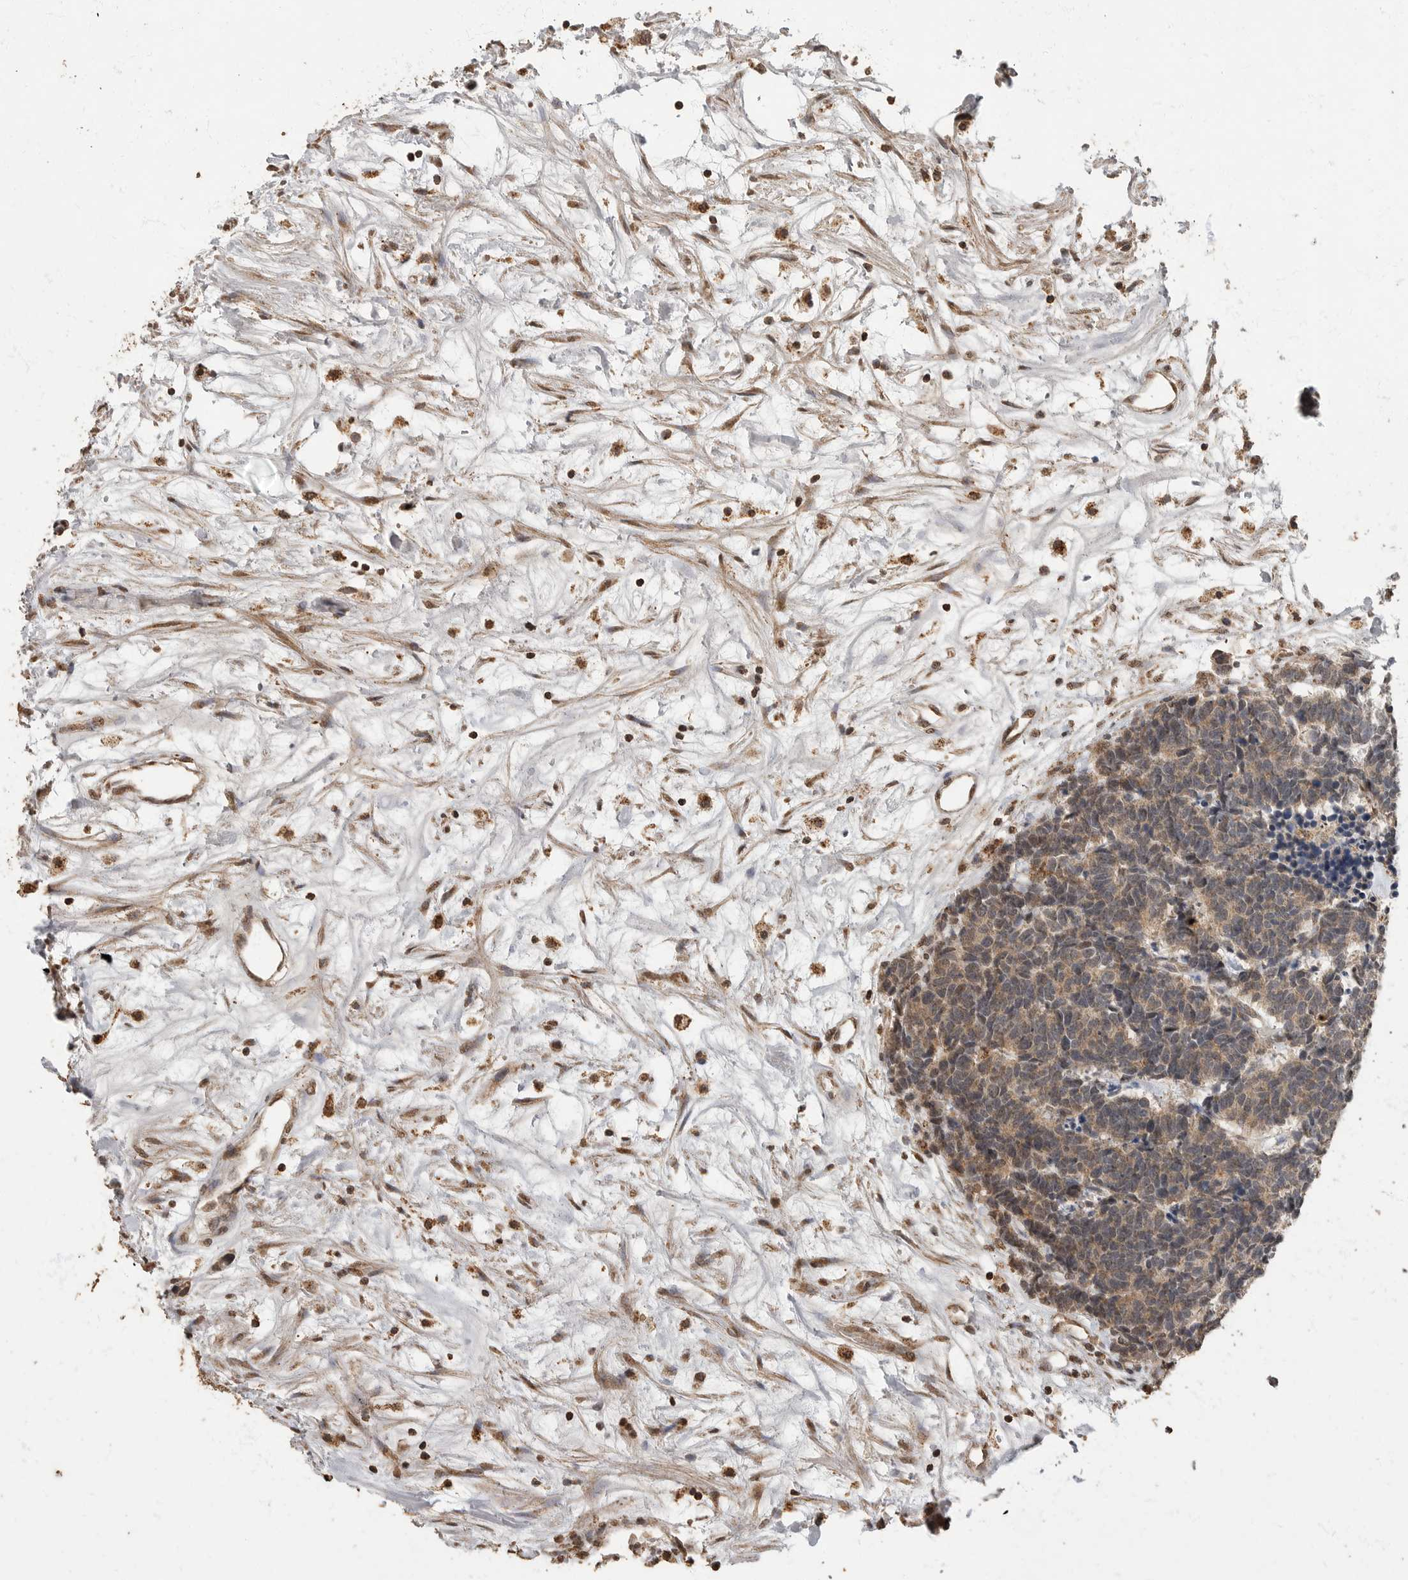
{"staining": {"intensity": "moderate", "quantity": ">75%", "location": "cytoplasmic/membranous"}, "tissue": "carcinoid", "cell_type": "Tumor cells", "image_type": "cancer", "snomed": [{"axis": "morphology", "description": "Carcinoma, NOS"}, {"axis": "morphology", "description": "Carcinoid, malignant, NOS"}, {"axis": "topography", "description": "Urinary bladder"}], "caption": "Immunohistochemical staining of carcinoid reveals moderate cytoplasmic/membranous protein staining in approximately >75% of tumor cells.", "gene": "MAFG", "patient": {"sex": "male", "age": 57}}